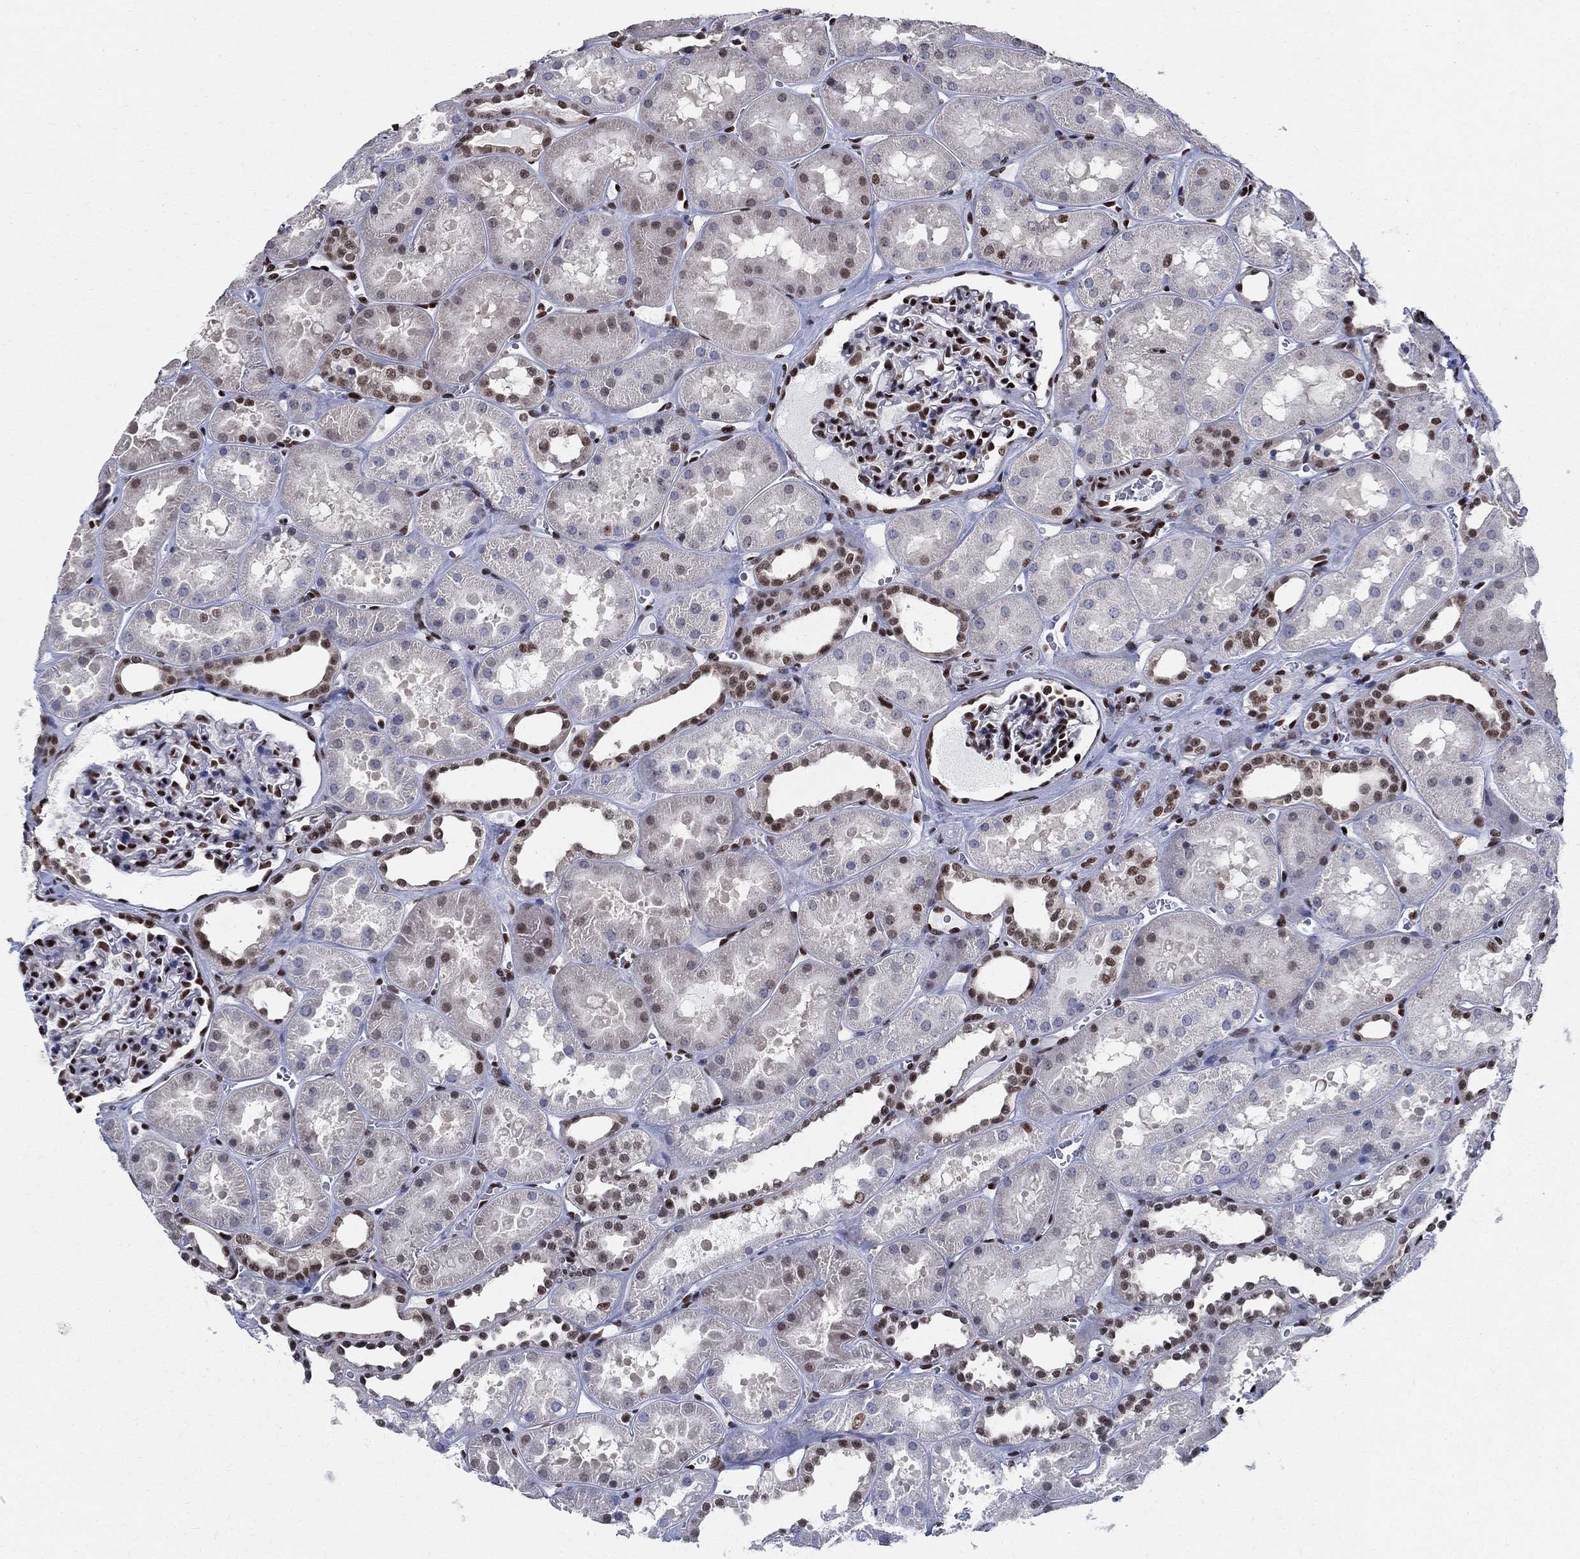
{"staining": {"intensity": "strong", "quantity": ">75%", "location": "nuclear"}, "tissue": "kidney", "cell_type": "Cells in glomeruli", "image_type": "normal", "snomed": [{"axis": "morphology", "description": "Normal tissue, NOS"}, {"axis": "topography", "description": "Kidney"}], "caption": "Human kidney stained with a brown dye demonstrates strong nuclear positive positivity in approximately >75% of cells in glomeruli.", "gene": "FBXO16", "patient": {"sex": "female", "age": 41}}